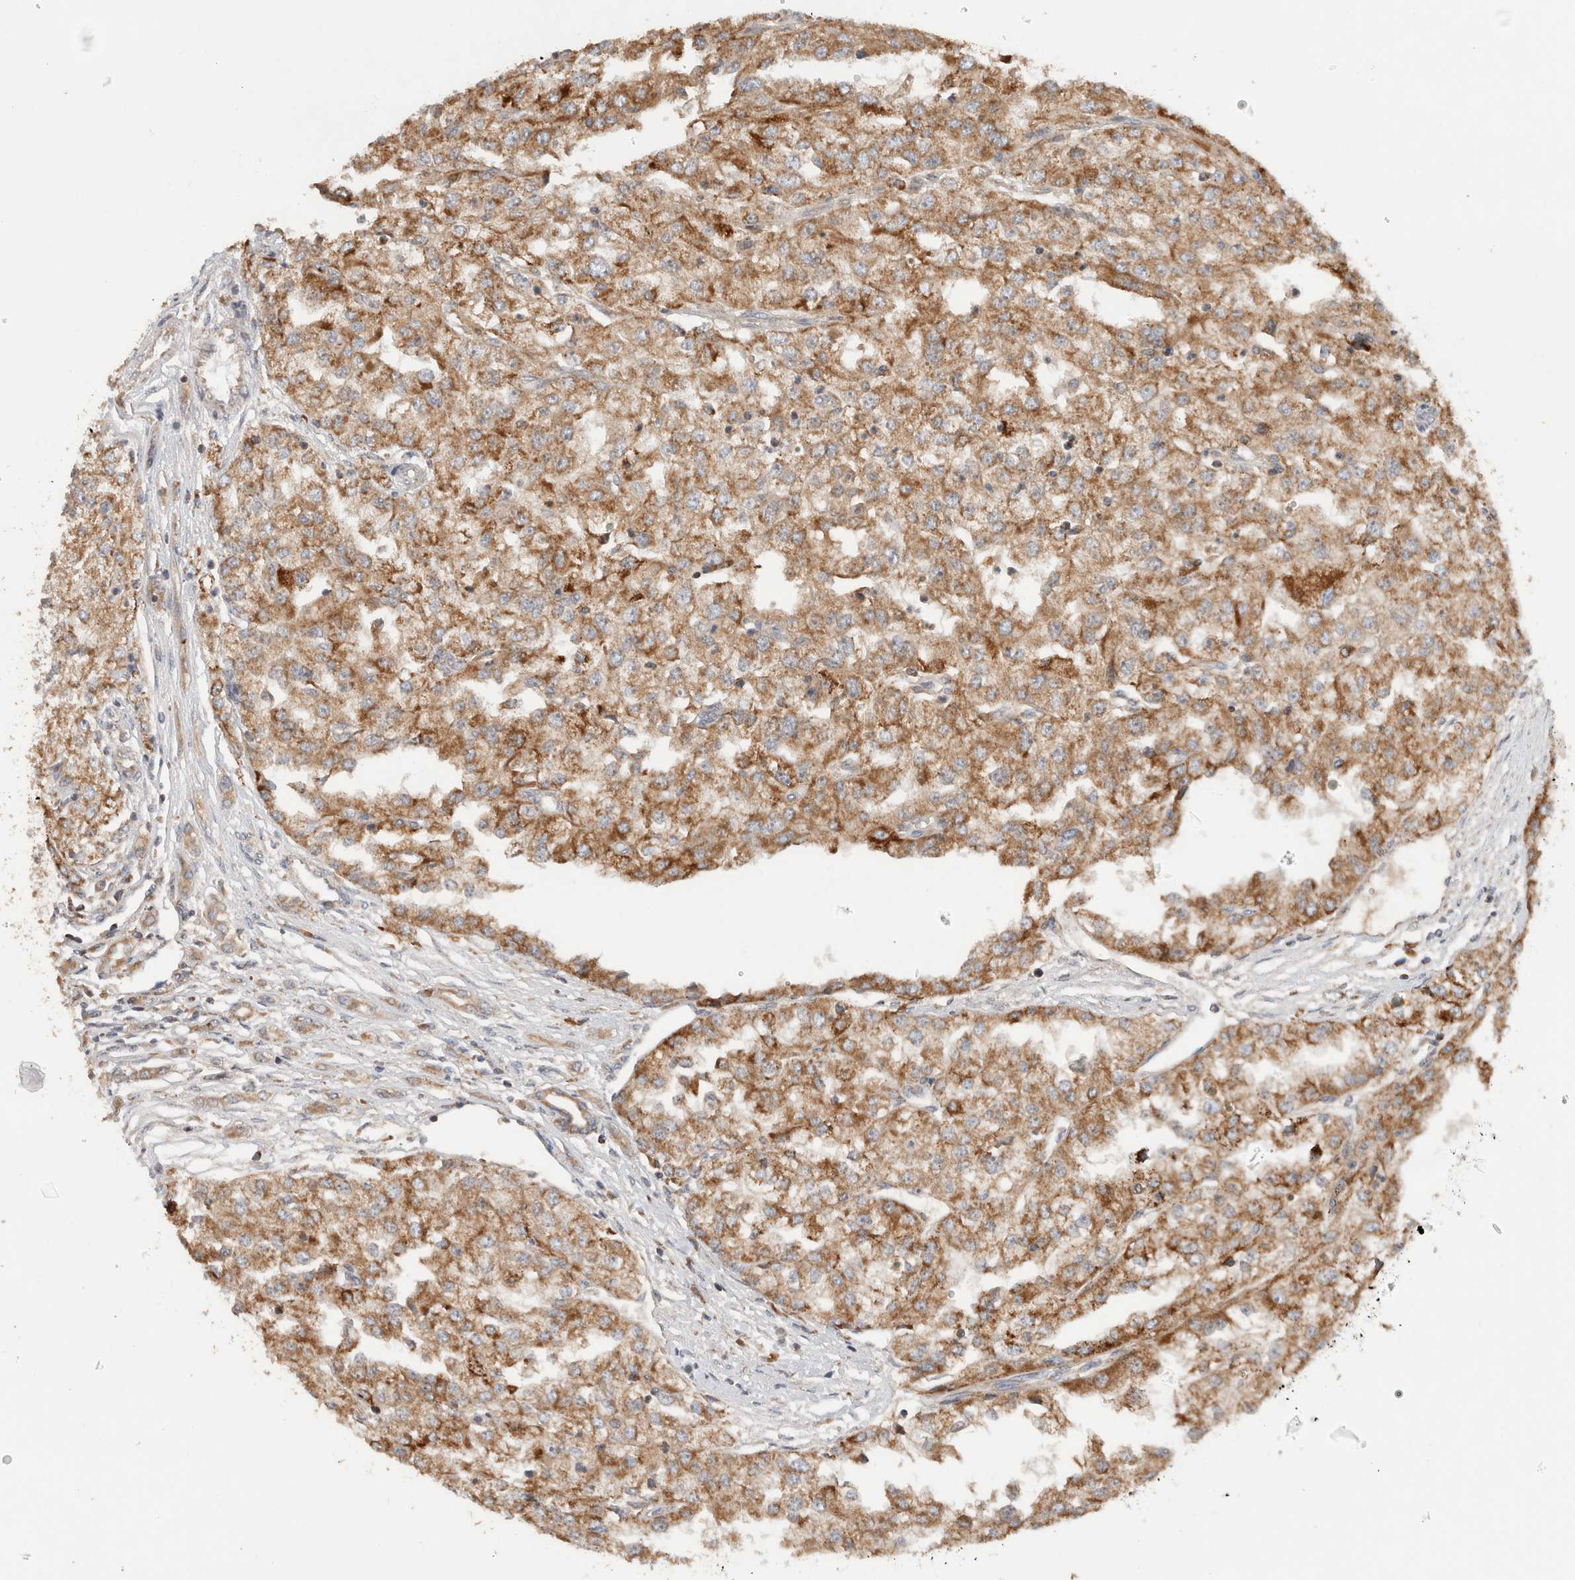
{"staining": {"intensity": "moderate", "quantity": ">75%", "location": "cytoplasmic/membranous"}, "tissue": "renal cancer", "cell_type": "Tumor cells", "image_type": "cancer", "snomed": [{"axis": "morphology", "description": "Adenocarcinoma, NOS"}, {"axis": "topography", "description": "Kidney"}], "caption": "Renal cancer (adenocarcinoma) was stained to show a protein in brown. There is medium levels of moderate cytoplasmic/membranous staining in approximately >75% of tumor cells. (DAB IHC with brightfield microscopy, high magnification).", "gene": "AMPD1", "patient": {"sex": "female", "age": 54}}